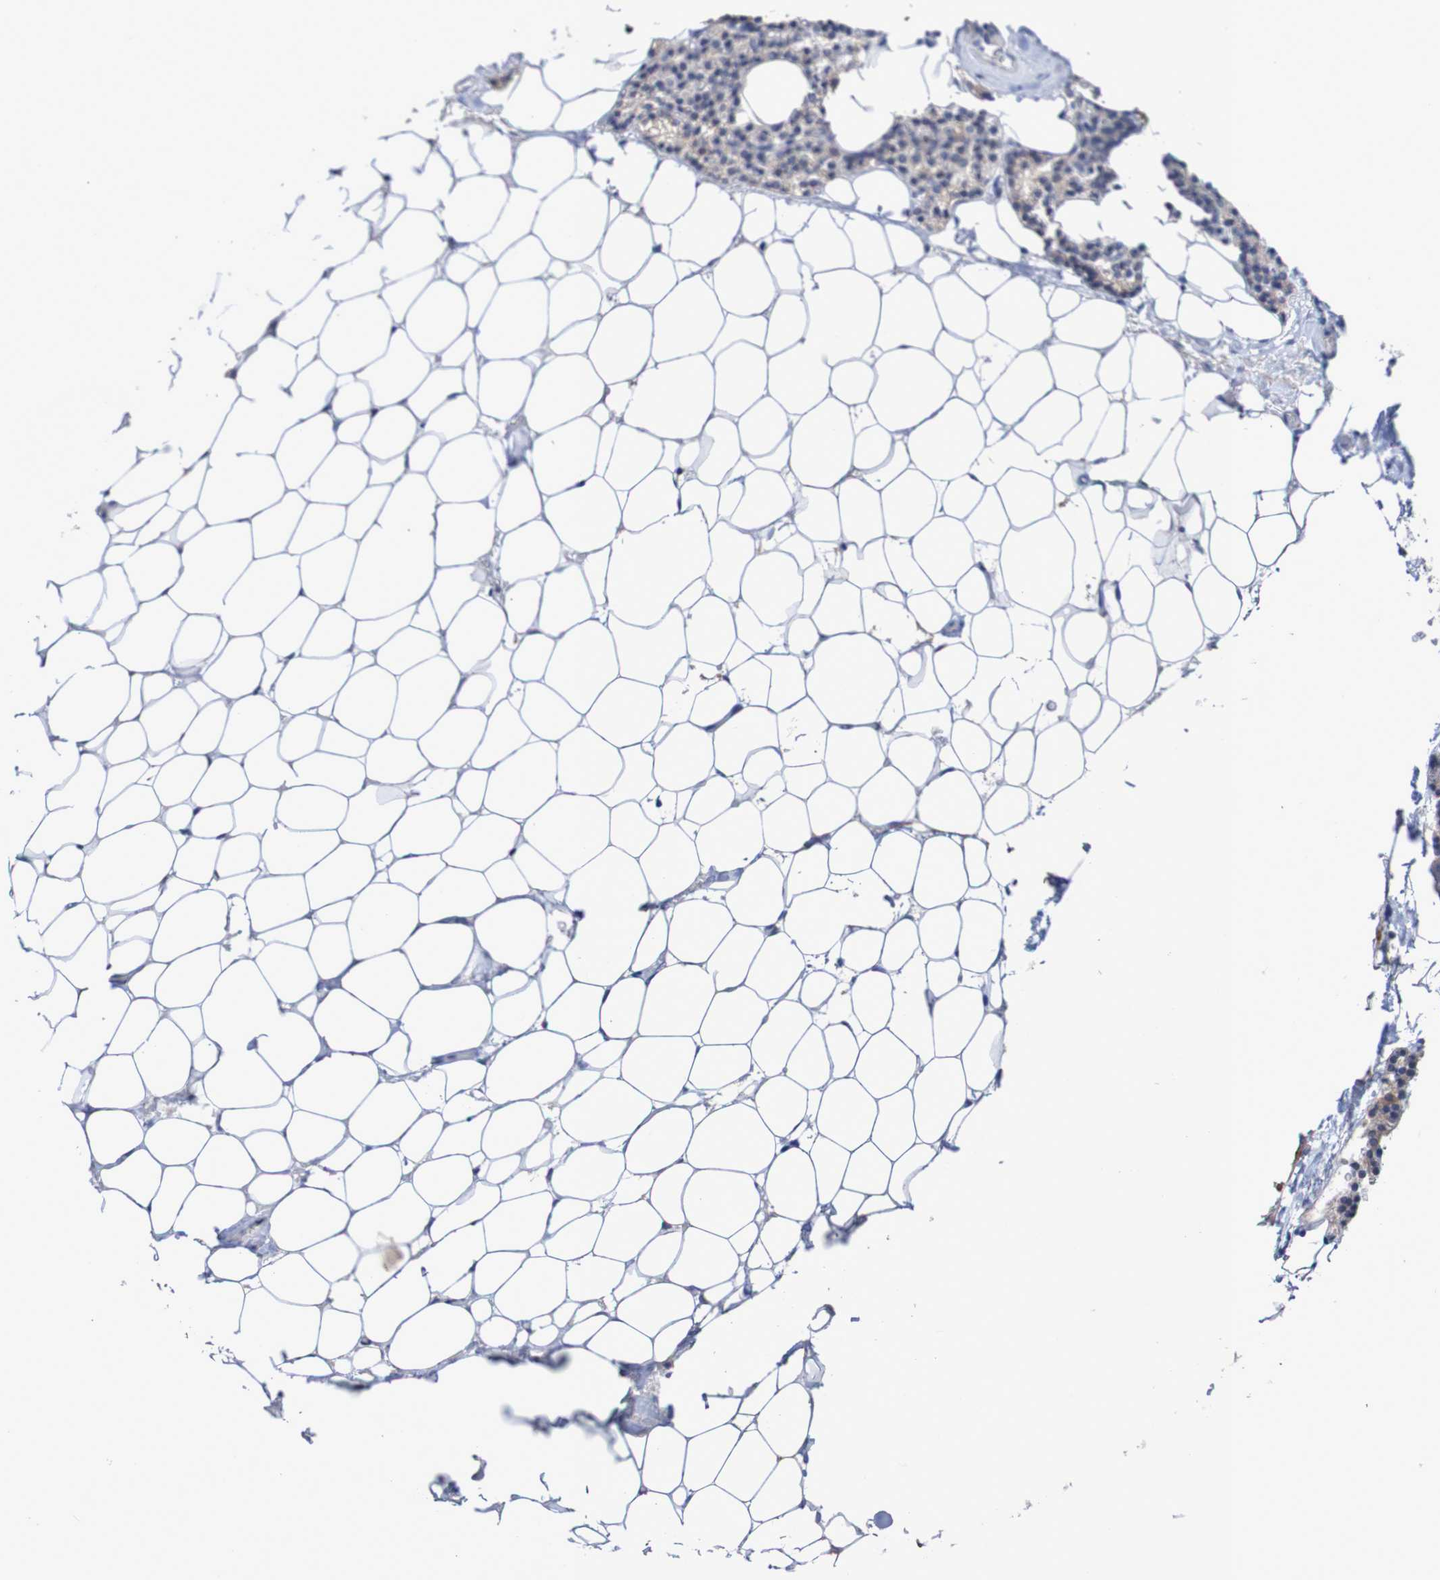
{"staining": {"intensity": "moderate", "quantity": ">75%", "location": "cytoplasmic/membranous"}, "tissue": "parathyroid gland", "cell_type": "Glandular cells", "image_type": "normal", "snomed": [{"axis": "morphology", "description": "Normal tissue, NOS"}, {"axis": "morphology", "description": "Adenoma, NOS"}, {"axis": "topography", "description": "Parathyroid gland"}], "caption": "This micrograph shows IHC staining of unremarkable human parathyroid gland, with medium moderate cytoplasmic/membranous staining in about >75% of glandular cells.", "gene": "C3orf18", "patient": {"sex": "female", "age": 51}}